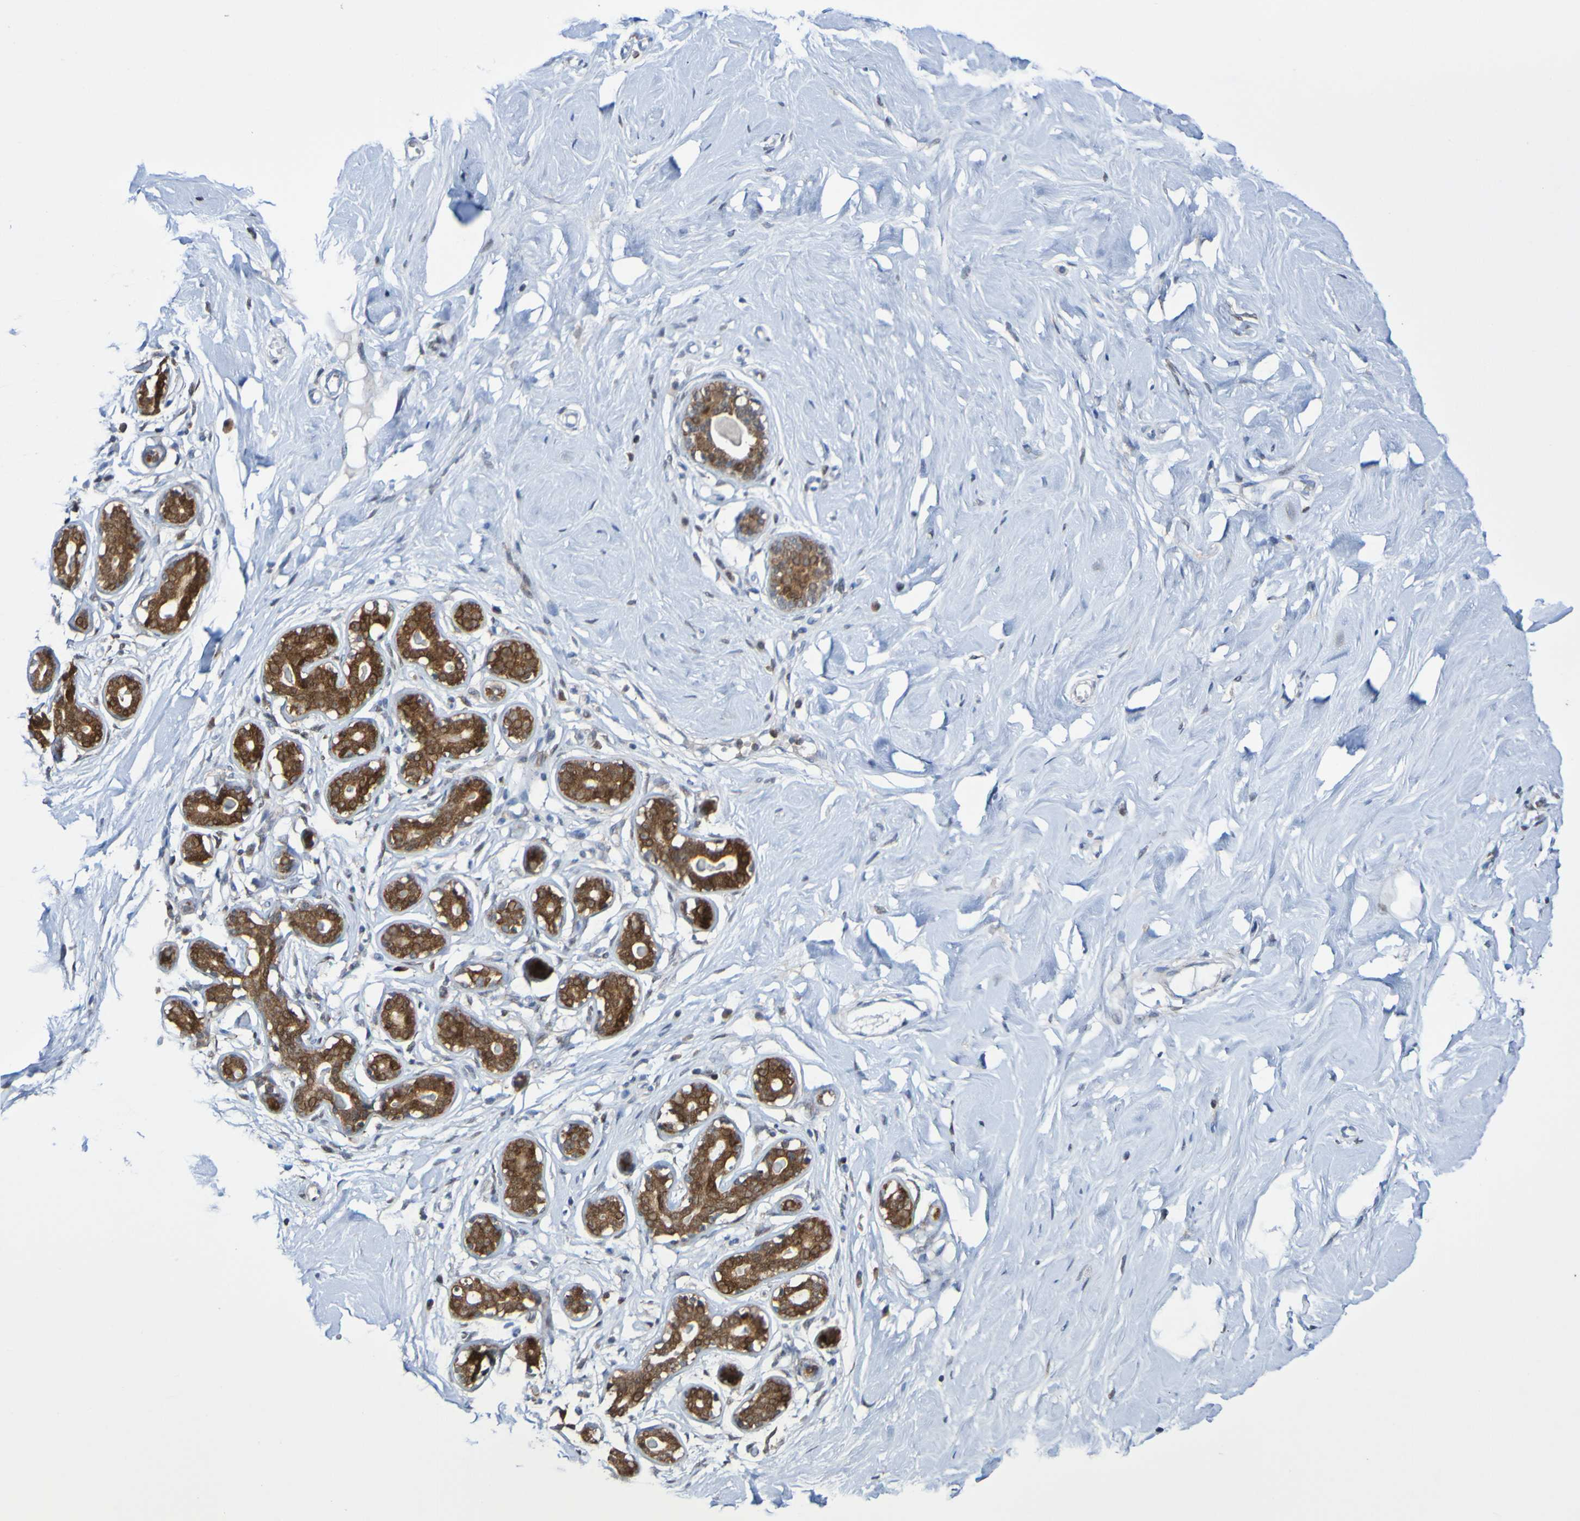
{"staining": {"intensity": "negative", "quantity": "none", "location": "none"}, "tissue": "breast", "cell_type": "Adipocytes", "image_type": "normal", "snomed": [{"axis": "morphology", "description": "Normal tissue, NOS"}, {"axis": "topography", "description": "Breast"}], "caption": "A high-resolution image shows immunohistochemistry staining of normal breast, which displays no significant expression in adipocytes. (DAB immunohistochemistry, high magnification).", "gene": "ATIC", "patient": {"sex": "female", "age": 23}}